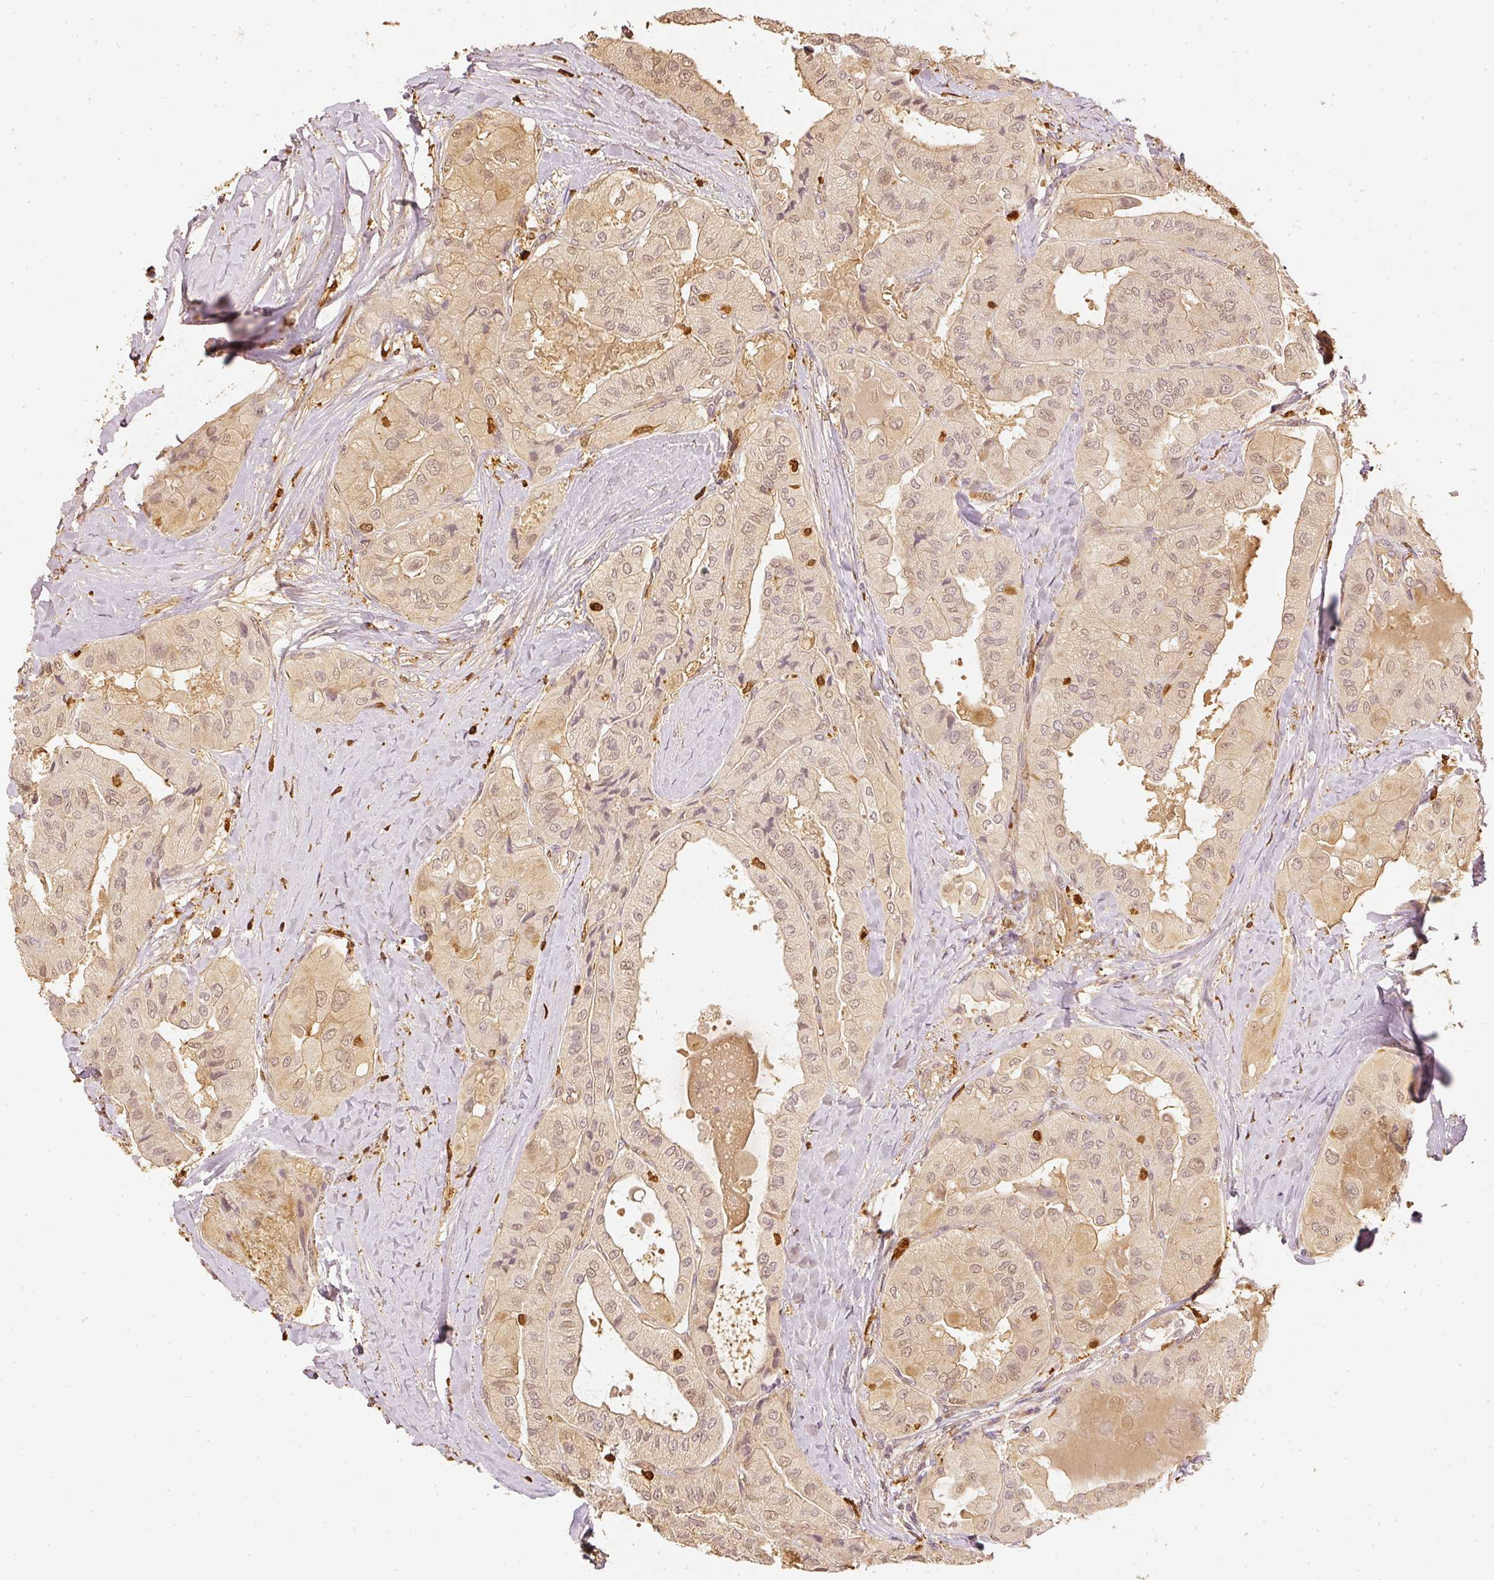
{"staining": {"intensity": "weak", "quantity": ">75%", "location": "cytoplasmic/membranous,nuclear"}, "tissue": "thyroid cancer", "cell_type": "Tumor cells", "image_type": "cancer", "snomed": [{"axis": "morphology", "description": "Normal tissue, NOS"}, {"axis": "morphology", "description": "Papillary adenocarcinoma, NOS"}, {"axis": "topography", "description": "Thyroid gland"}], "caption": "Tumor cells show weak cytoplasmic/membranous and nuclear positivity in approximately >75% of cells in papillary adenocarcinoma (thyroid).", "gene": "PFN1", "patient": {"sex": "female", "age": 59}}